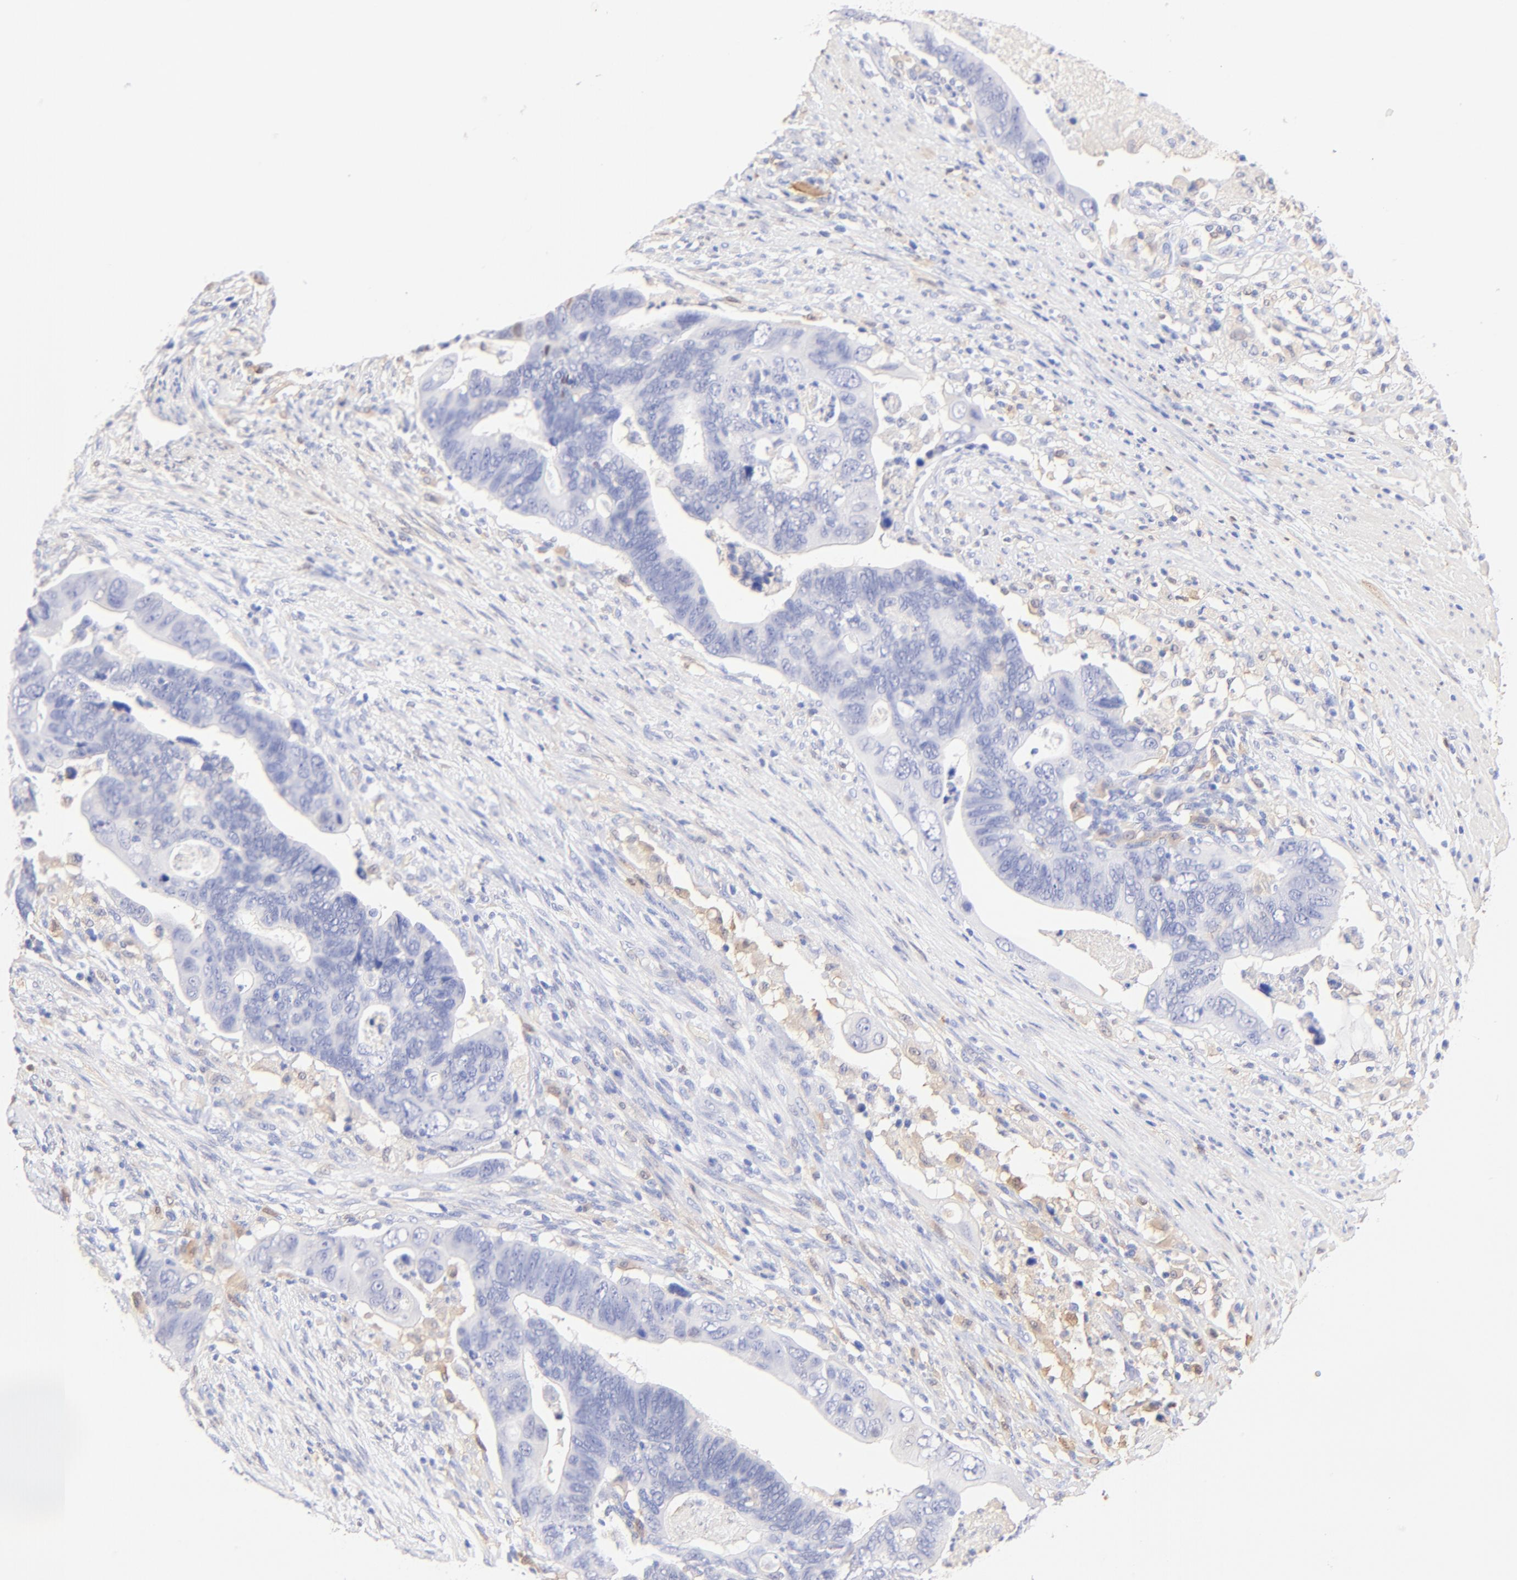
{"staining": {"intensity": "negative", "quantity": "none", "location": "none"}, "tissue": "colorectal cancer", "cell_type": "Tumor cells", "image_type": "cancer", "snomed": [{"axis": "morphology", "description": "Adenocarcinoma, NOS"}, {"axis": "topography", "description": "Rectum"}], "caption": "Tumor cells are negative for protein expression in human colorectal cancer (adenocarcinoma).", "gene": "ALDH1A1", "patient": {"sex": "male", "age": 53}}